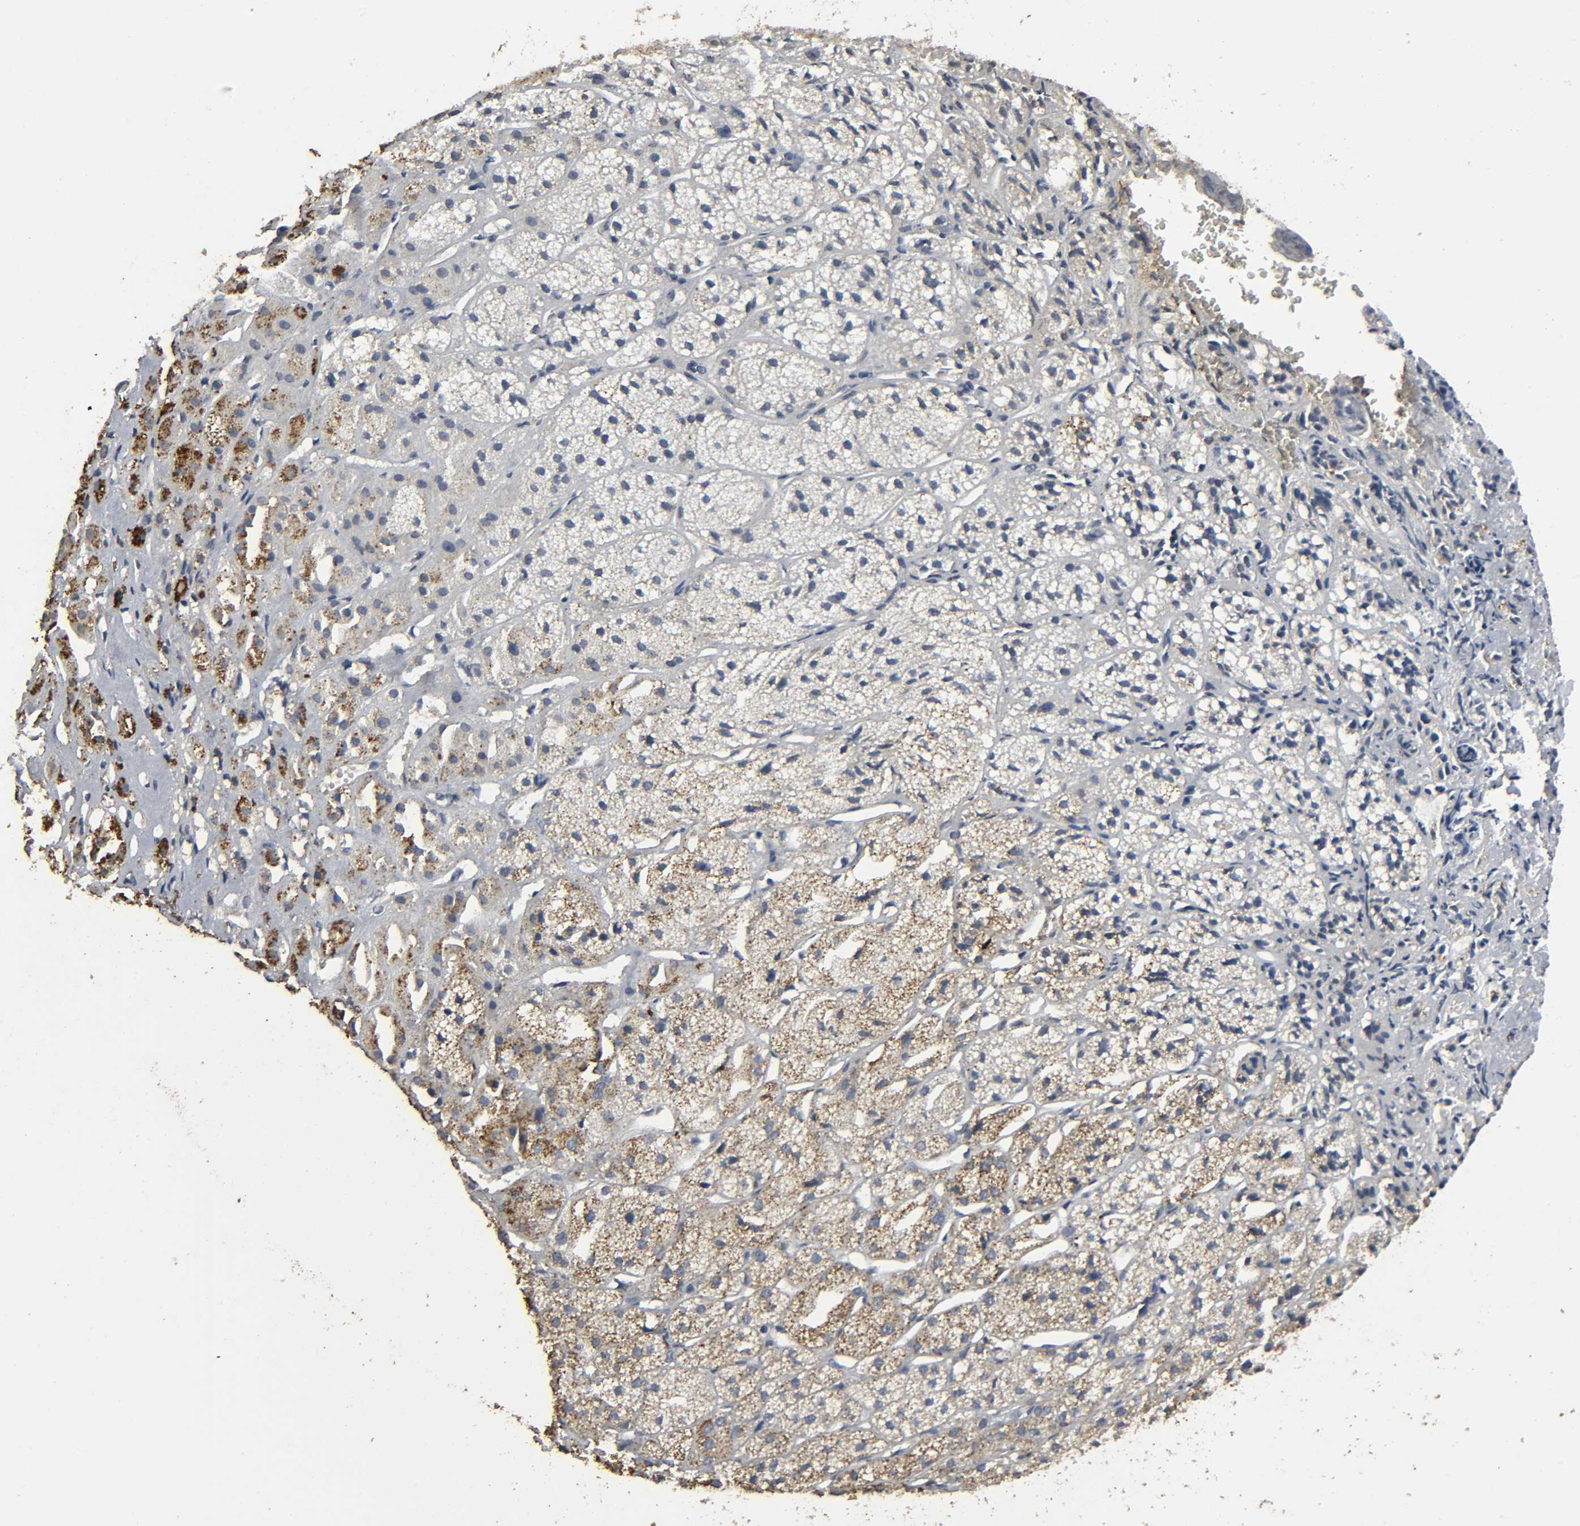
{"staining": {"intensity": "moderate", "quantity": ">75%", "location": "cytoplasmic/membranous"}, "tissue": "adrenal gland", "cell_type": "Glandular cells", "image_type": "normal", "snomed": [{"axis": "morphology", "description": "Normal tissue, NOS"}, {"axis": "topography", "description": "Adrenal gland"}], "caption": "Immunohistochemical staining of normal adrenal gland exhibits >75% levels of moderate cytoplasmic/membranous protein staining in approximately >75% of glandular cells.", "gene": "DDX6", "patient": {"sex": "female", "age": 71}}